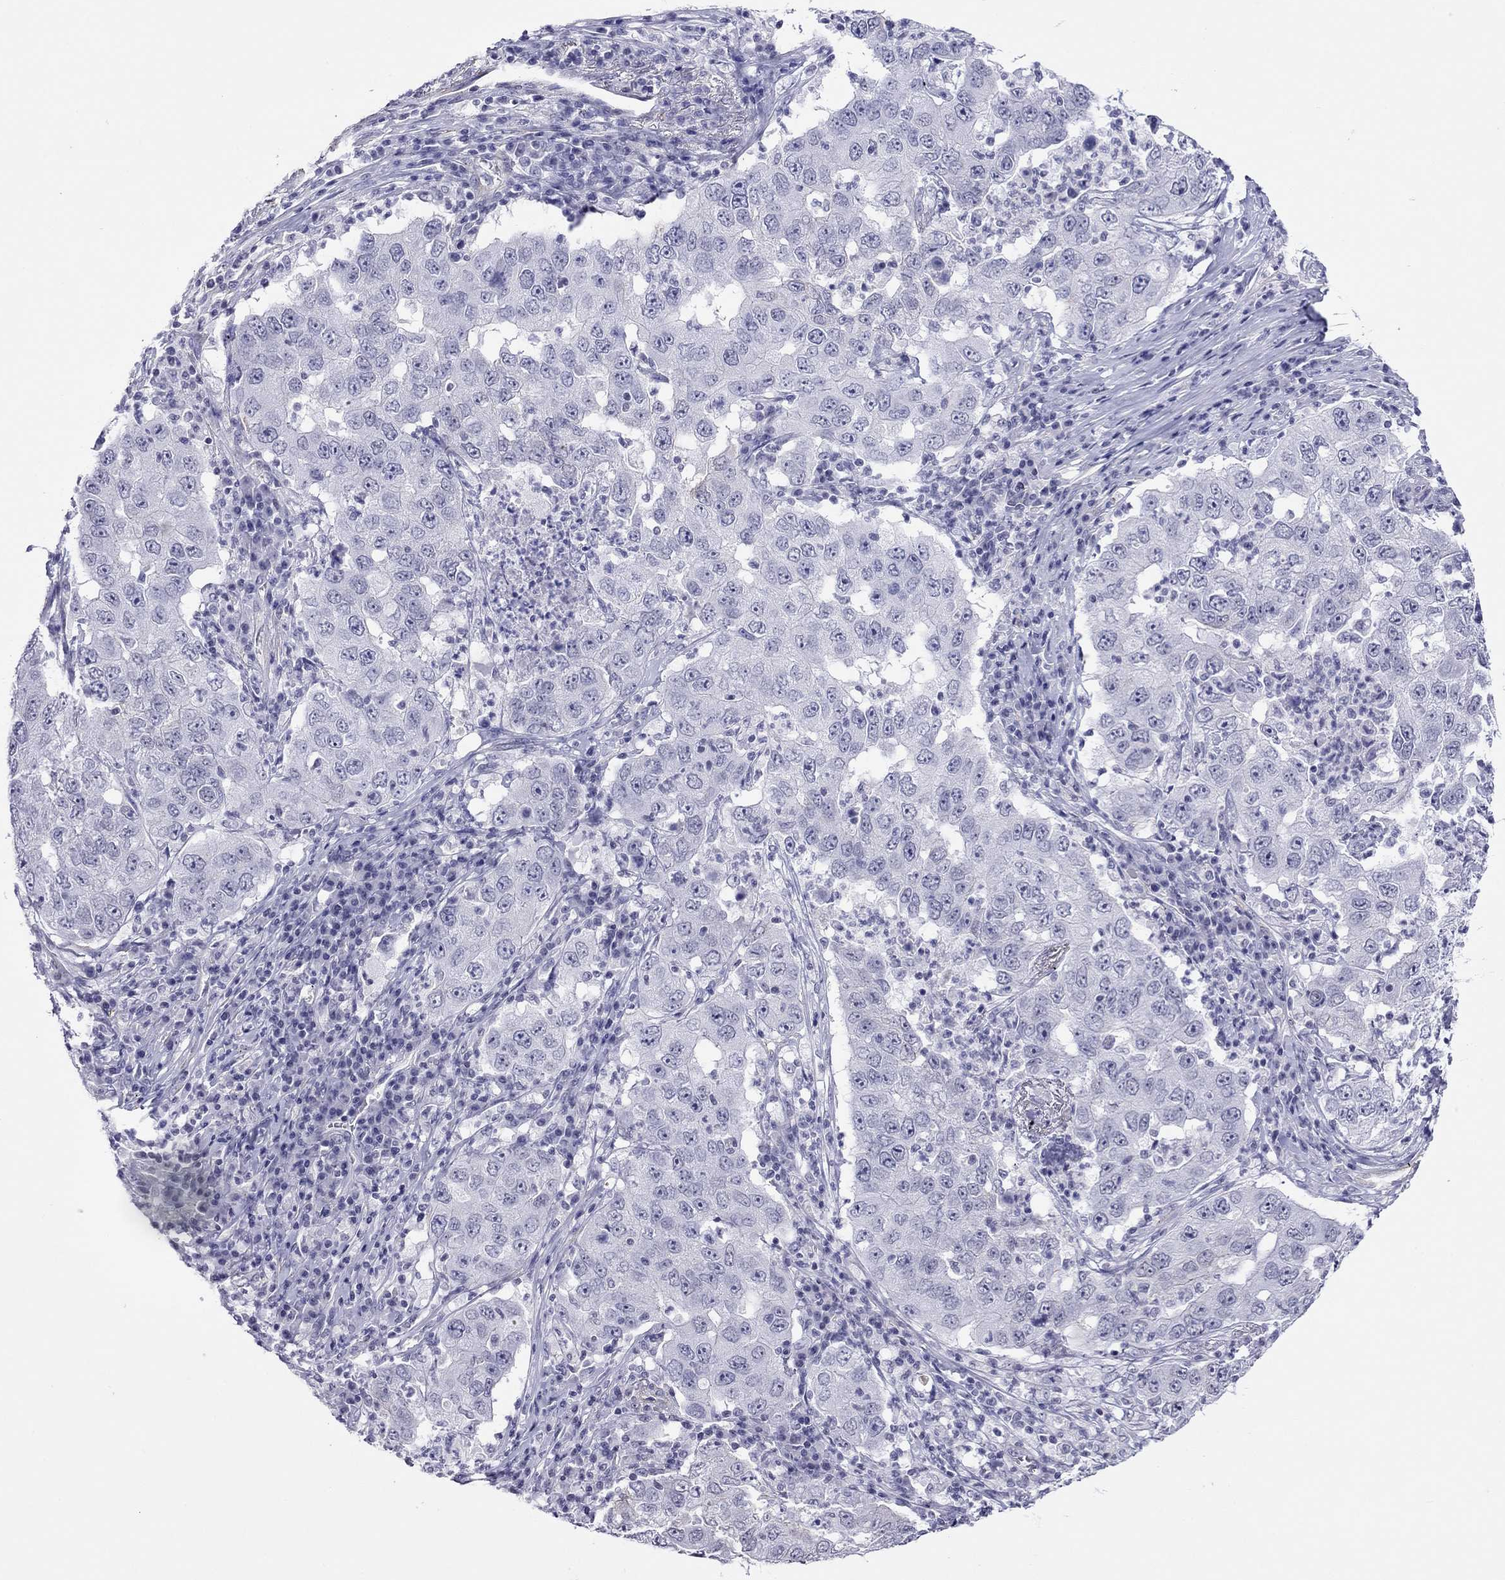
{"staining": {"intensity": "negative", "quantity": "none", "location": "none"}, "tissue": "lung cancer", "cell_type": "Tumor cells", "image_type": "cancer", "snomed": [{"axis": "morphology", "description": "Adenocarcinoma, NOS"}, {"axis": "topography", "description": "Lung"}], "caption": "This is a image of immunohistochemistry (IHC) staining of adenocarcinoma (lung), which shows no expression in tumor cells.", "gene": "MYMX", "patient": {"sex": "male", "age": 73}}